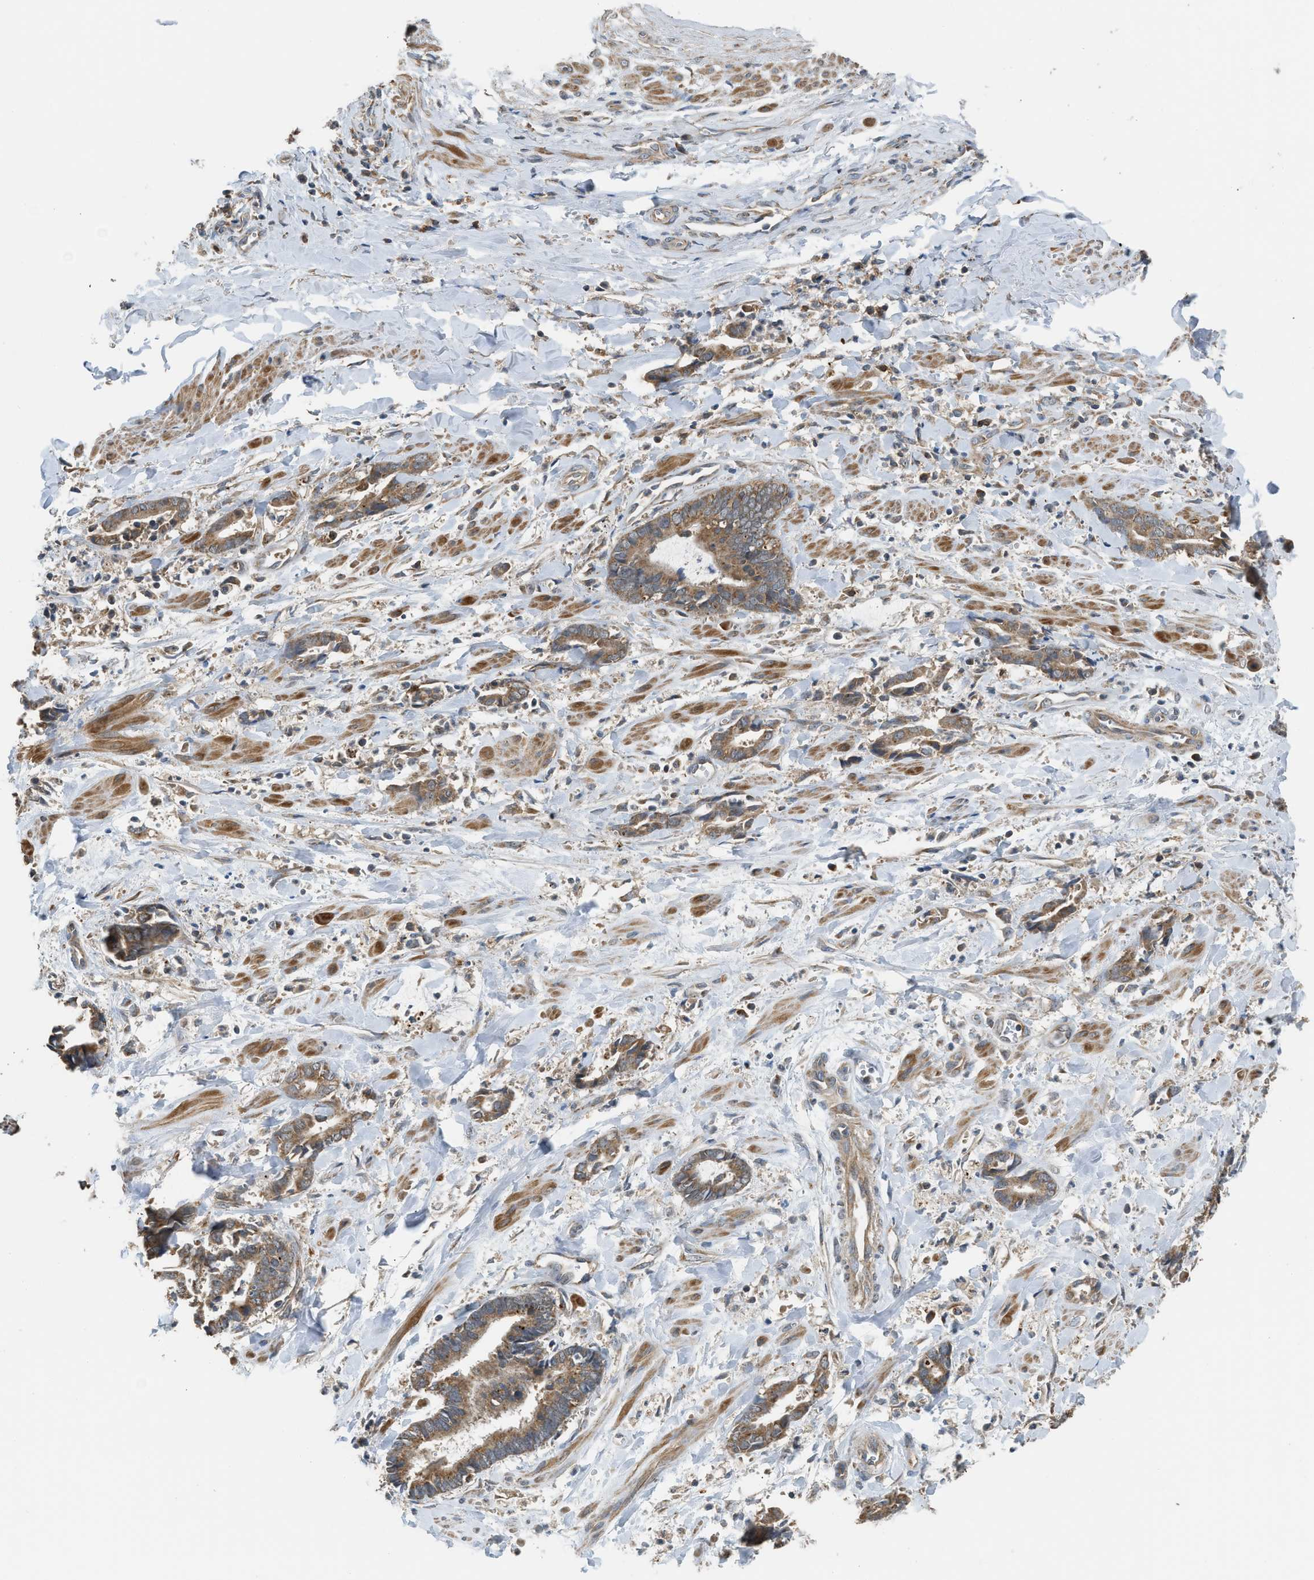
{"staining": {"intensity": "moderate", "quantity": ">75%", "location": "cytoplasmic/membranous"}, "tissue": "cervical cancer", "cell_type": "Tumor cells", "image_type": "cancer", "snomed": [{"axis": "morphology", "description": "Adenocarcinoma, NOS"}, {"axis": "topography", "description": "Cervix"}], "caption": "Immunohistochemistry staining of cervical cancer, which displays medium levels of moderate cytoplasmic/membranous expression in about >75% of tumor cells indicating moderate cytoplasmic/membranous protein positivity. The staining was performed using DAB (brown) for protein detection and nuclei were counterstained in hematoxylin (blue).", "gene": "STARD3", "patient": {"sex": "female", "age": 44}}